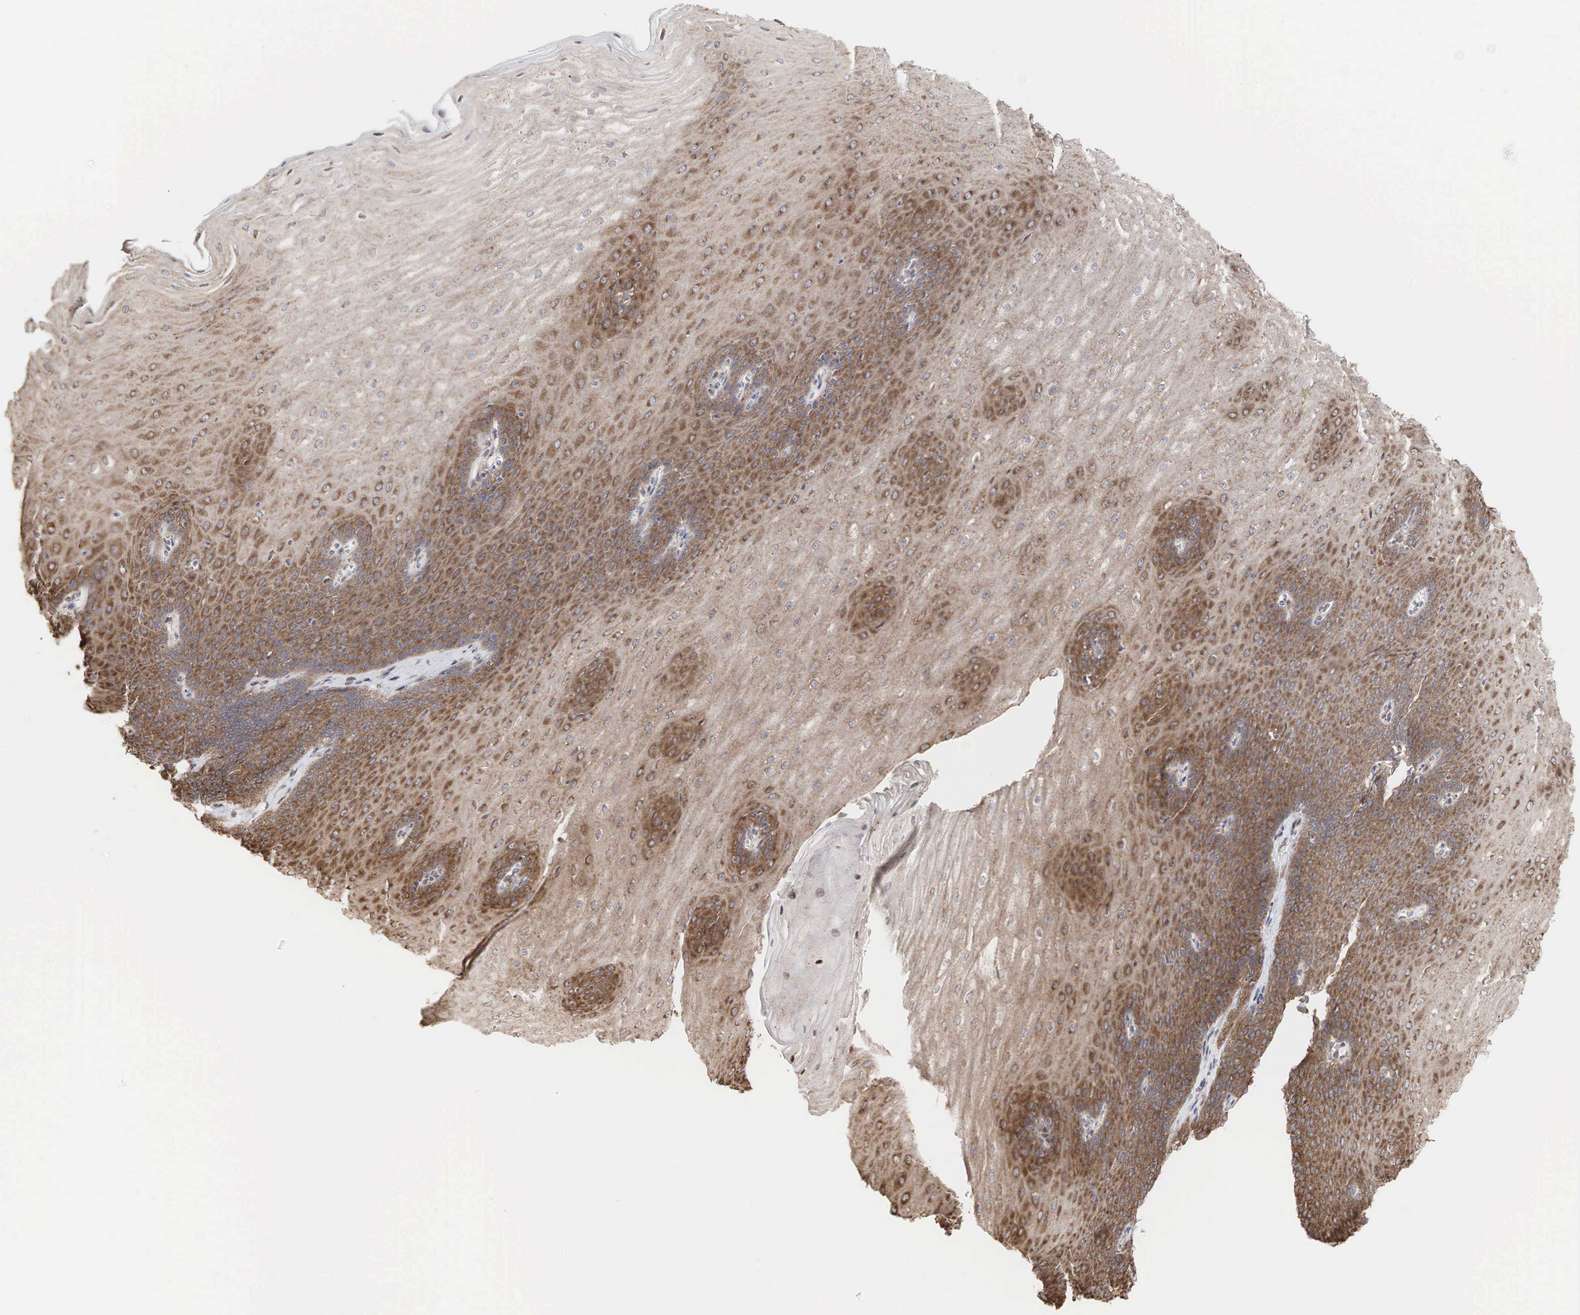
{"staining": {"intensity": "moderate", "quantity": ">75%", "location": "cytoplasmic/membranous"}, "tissue": "esophagus", "cell_type": "Squamous epithelial cells", "image_type": "normal", "snomed": [{"axis": "morphology", "description": "Normal tissue, NOS"}, {"axis": "topography", "description": "Esophagus"}], "caption": "Immunohistochemistry (DAB (3,3'-diaminobenzidine)) staining of benign esophagus exhibits moderate cytoplasmic/membranous protein positivity in approximately >75% of squamous epithelial cells. (DAB = brown stain, brightfield microscopy at high magnification).", "gene": "PABPC5", "patient": {"sex": "male", "age": 65}}